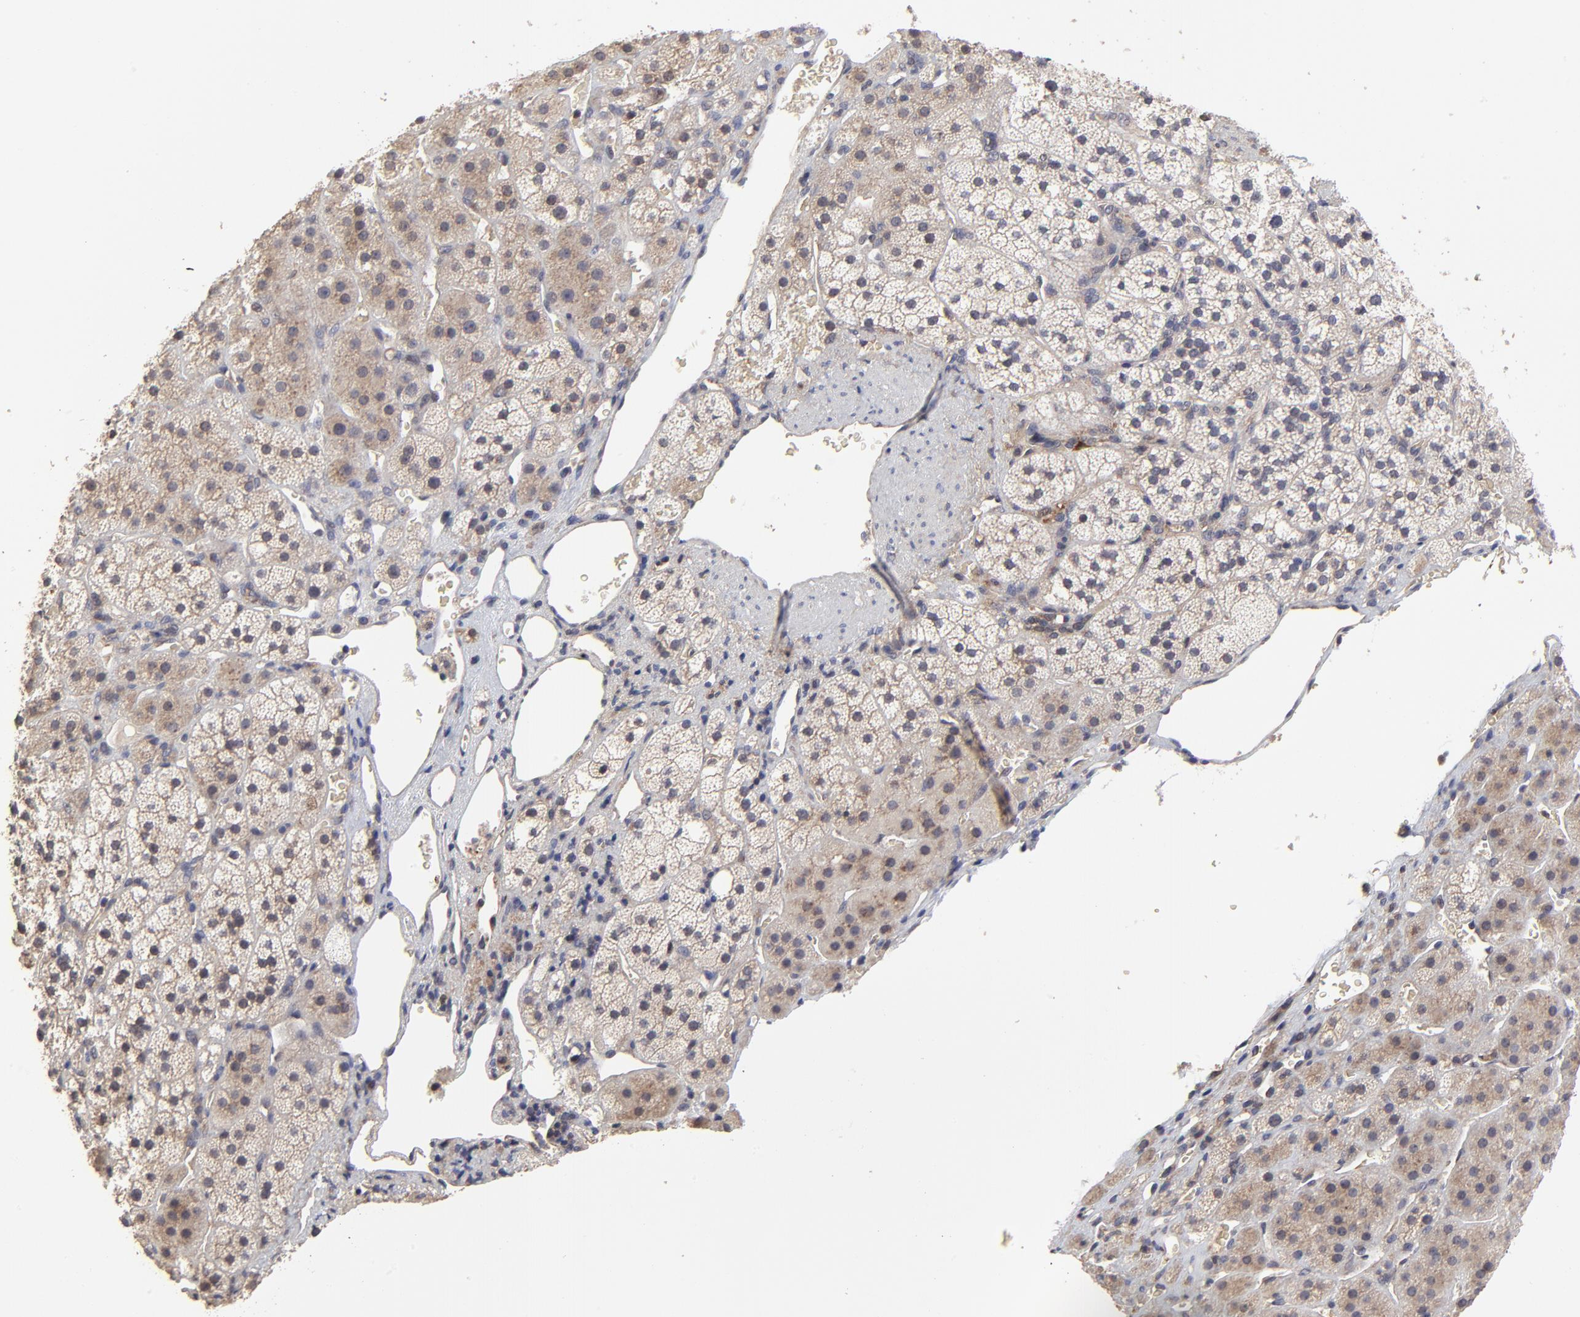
{"staining": {"intensity": "weak", "quantity": ">75%", "location": "cytoplasmic/membranous"}, "tissue": "adrenal gland", "cell_type": "Glandular cells", "image_type": "normal", "snomed": [{"axis": "morphology", "description": "Normal tissue, NOS"}, {"axis": "topography", "description": "Adrenal gland"}], "caption": "Unremarkable adrenal gland reveals weak cytoplasmic/membranous expression in about >75% of glandular cells The staining was performed using DAB, with brown indicating positive protein expression. Nuclei are stained blue with hematoxylin..", "gene": "FRMD8", "patient": {"sex": "female", "age": 44}}